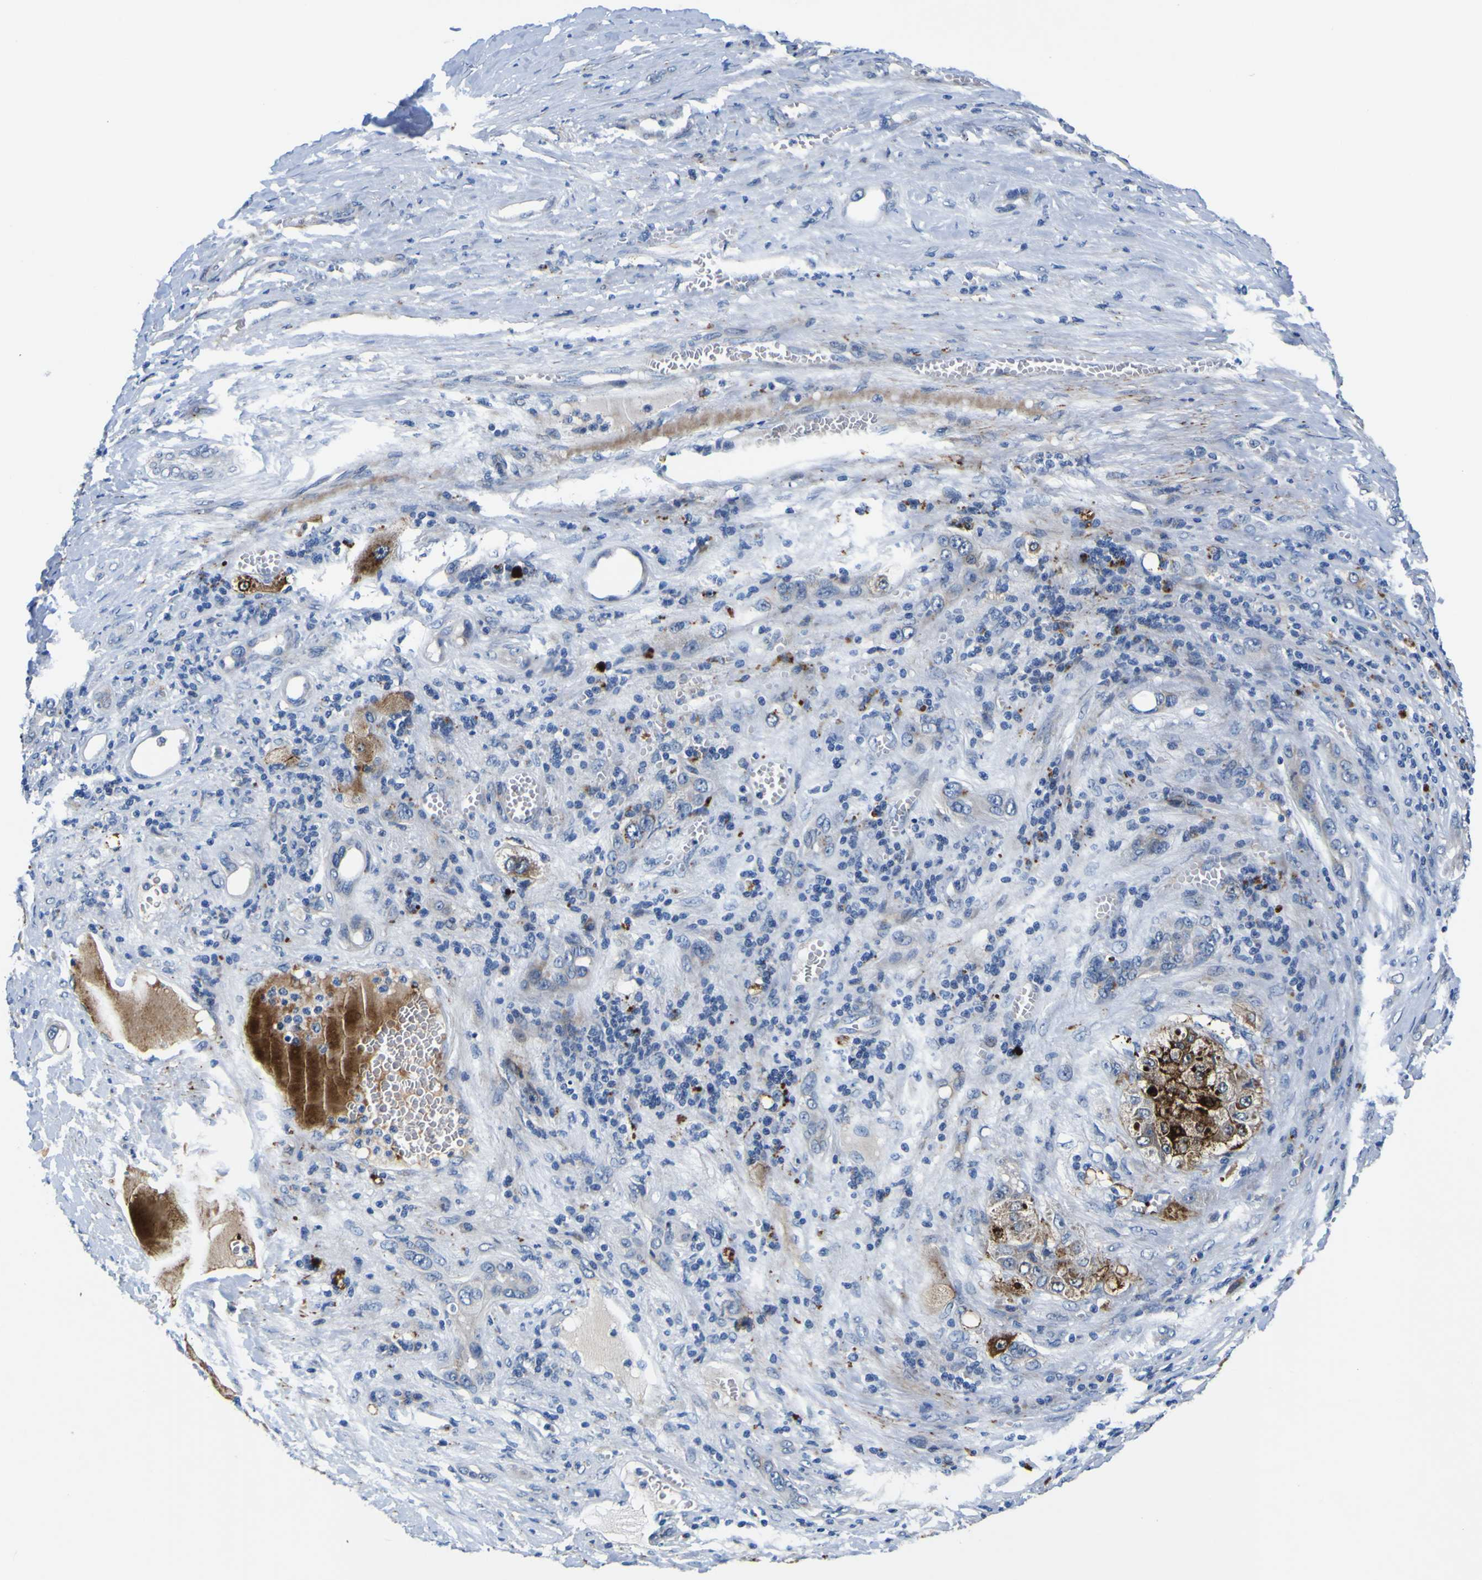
{"staining": {"intensity": "moderate", "quantity": ">75%", "location": "cytoplasmic/membranous"}, "tissue": "liver cancer", "cell_type": "Tumor cells", "image_type": "cancer", "snomed": [{"axis": "morphology", "description": "Carcinoma, Hepatocellular, NOS"}, {"axis": "topography", "description": "Liver"}], "caption": "Hepatocellular carcinoma (liver) was stained to show a protein in brown. There is medium levels of moderate cytoplasmic/membranous positivity in approximately >75% of tumor cells. Immunohistochemistry stains the protein in brown and the nuclei are stained blue.", "gene": "AGAP3", "patient": {"sex": "female", "age": 73}}